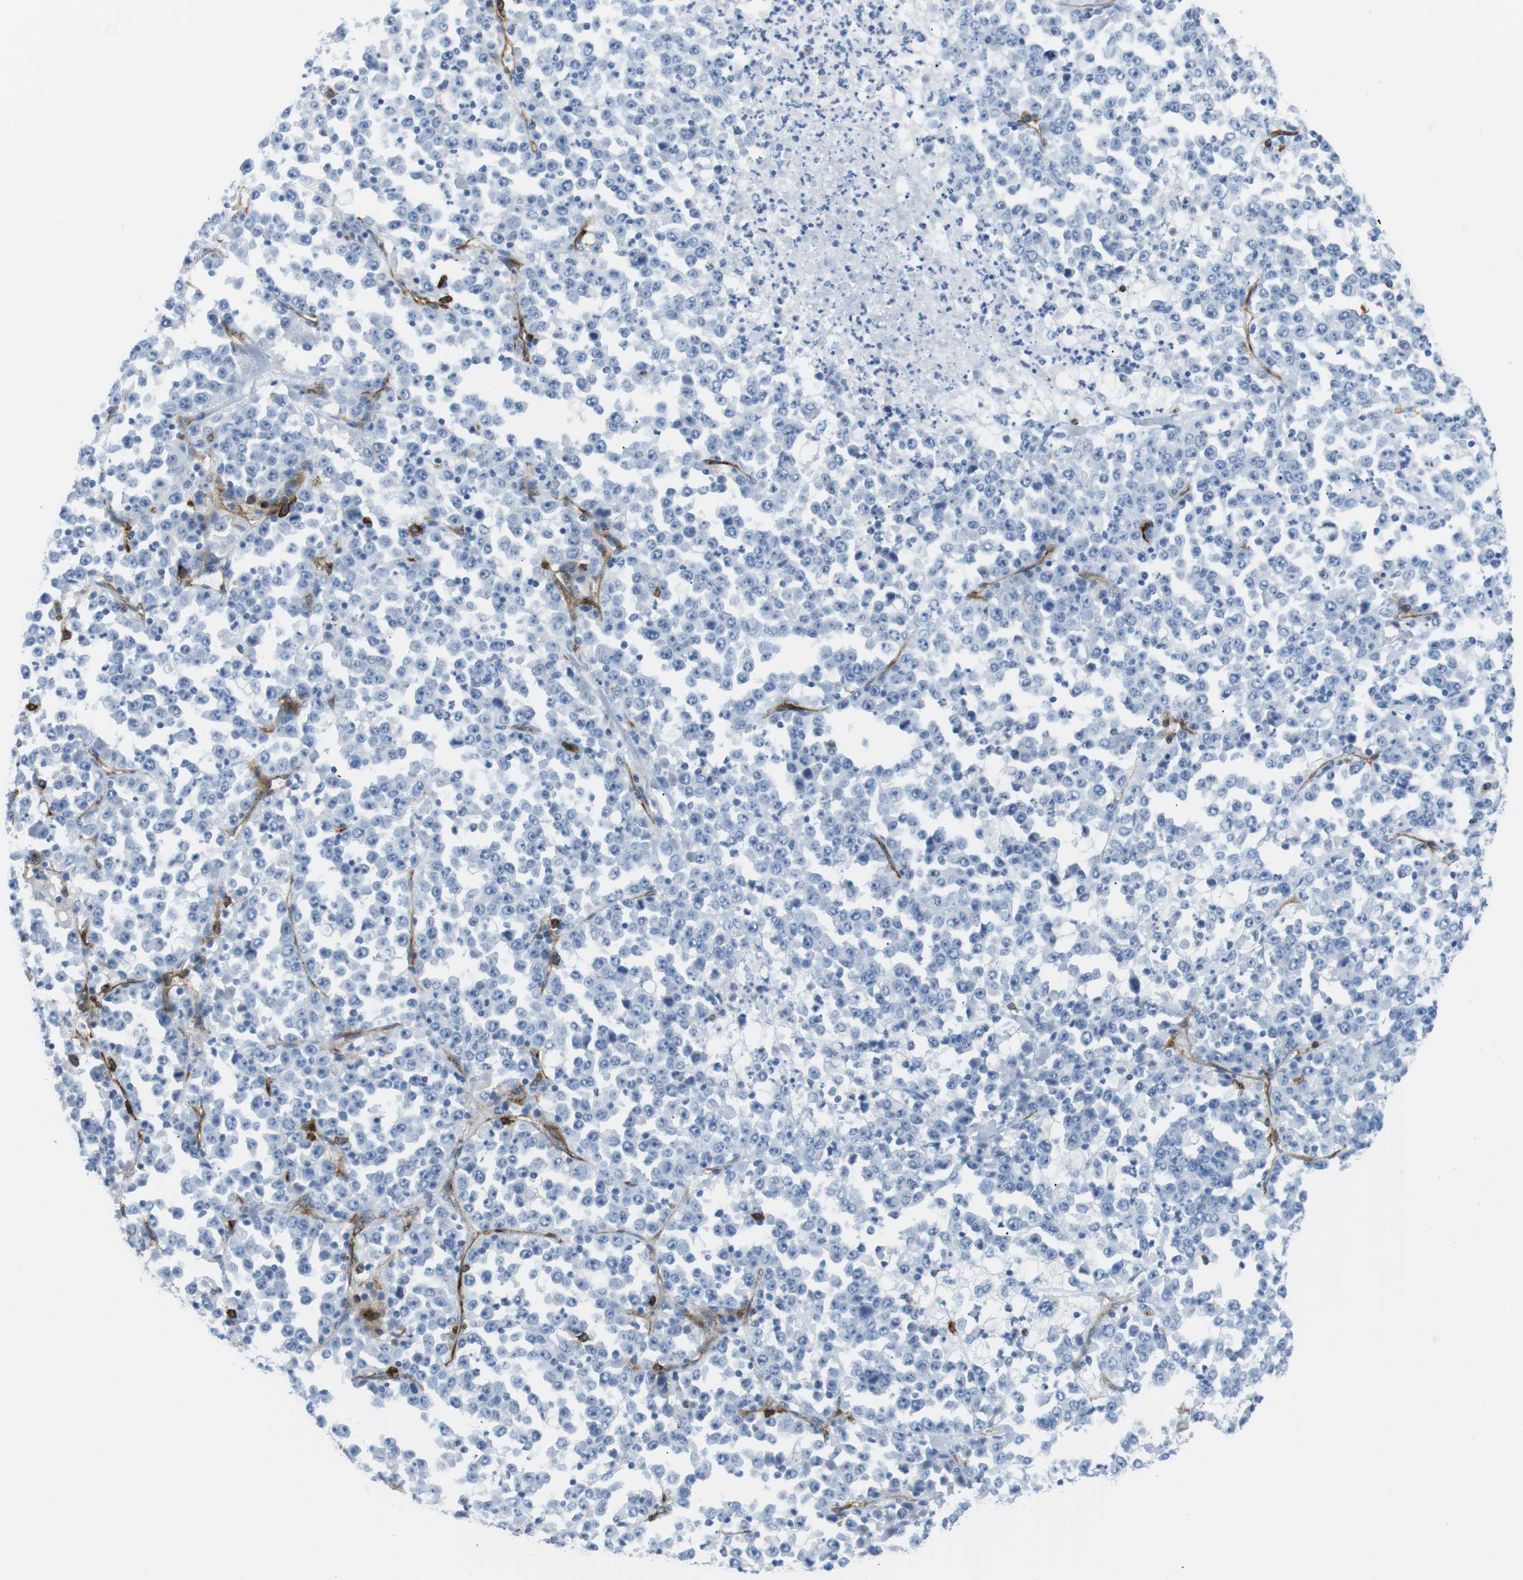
{"staining": {"intensity": "negative", "quantity": "none", "location": "none"}, "tissue": "stomach cancer", "cell_type": "Tumor cells", "image_type": "cancer", "snomed": [{"axis": "morphology", "description": "Normal tissue, NOS"}, {"axis": "morphology", "description": "Adenocarcinoma, NOS"}, {"axis": "topography", "description": "Stomach, upper"}, {"axis": "topography", "description": "Stomach"}], "caption": "An image of stomach cancer stained for a protein reveals no brown staining in tumor cells.", "gene": "TNFRSF4", "patient": {"sex": "male", "age": 59}}